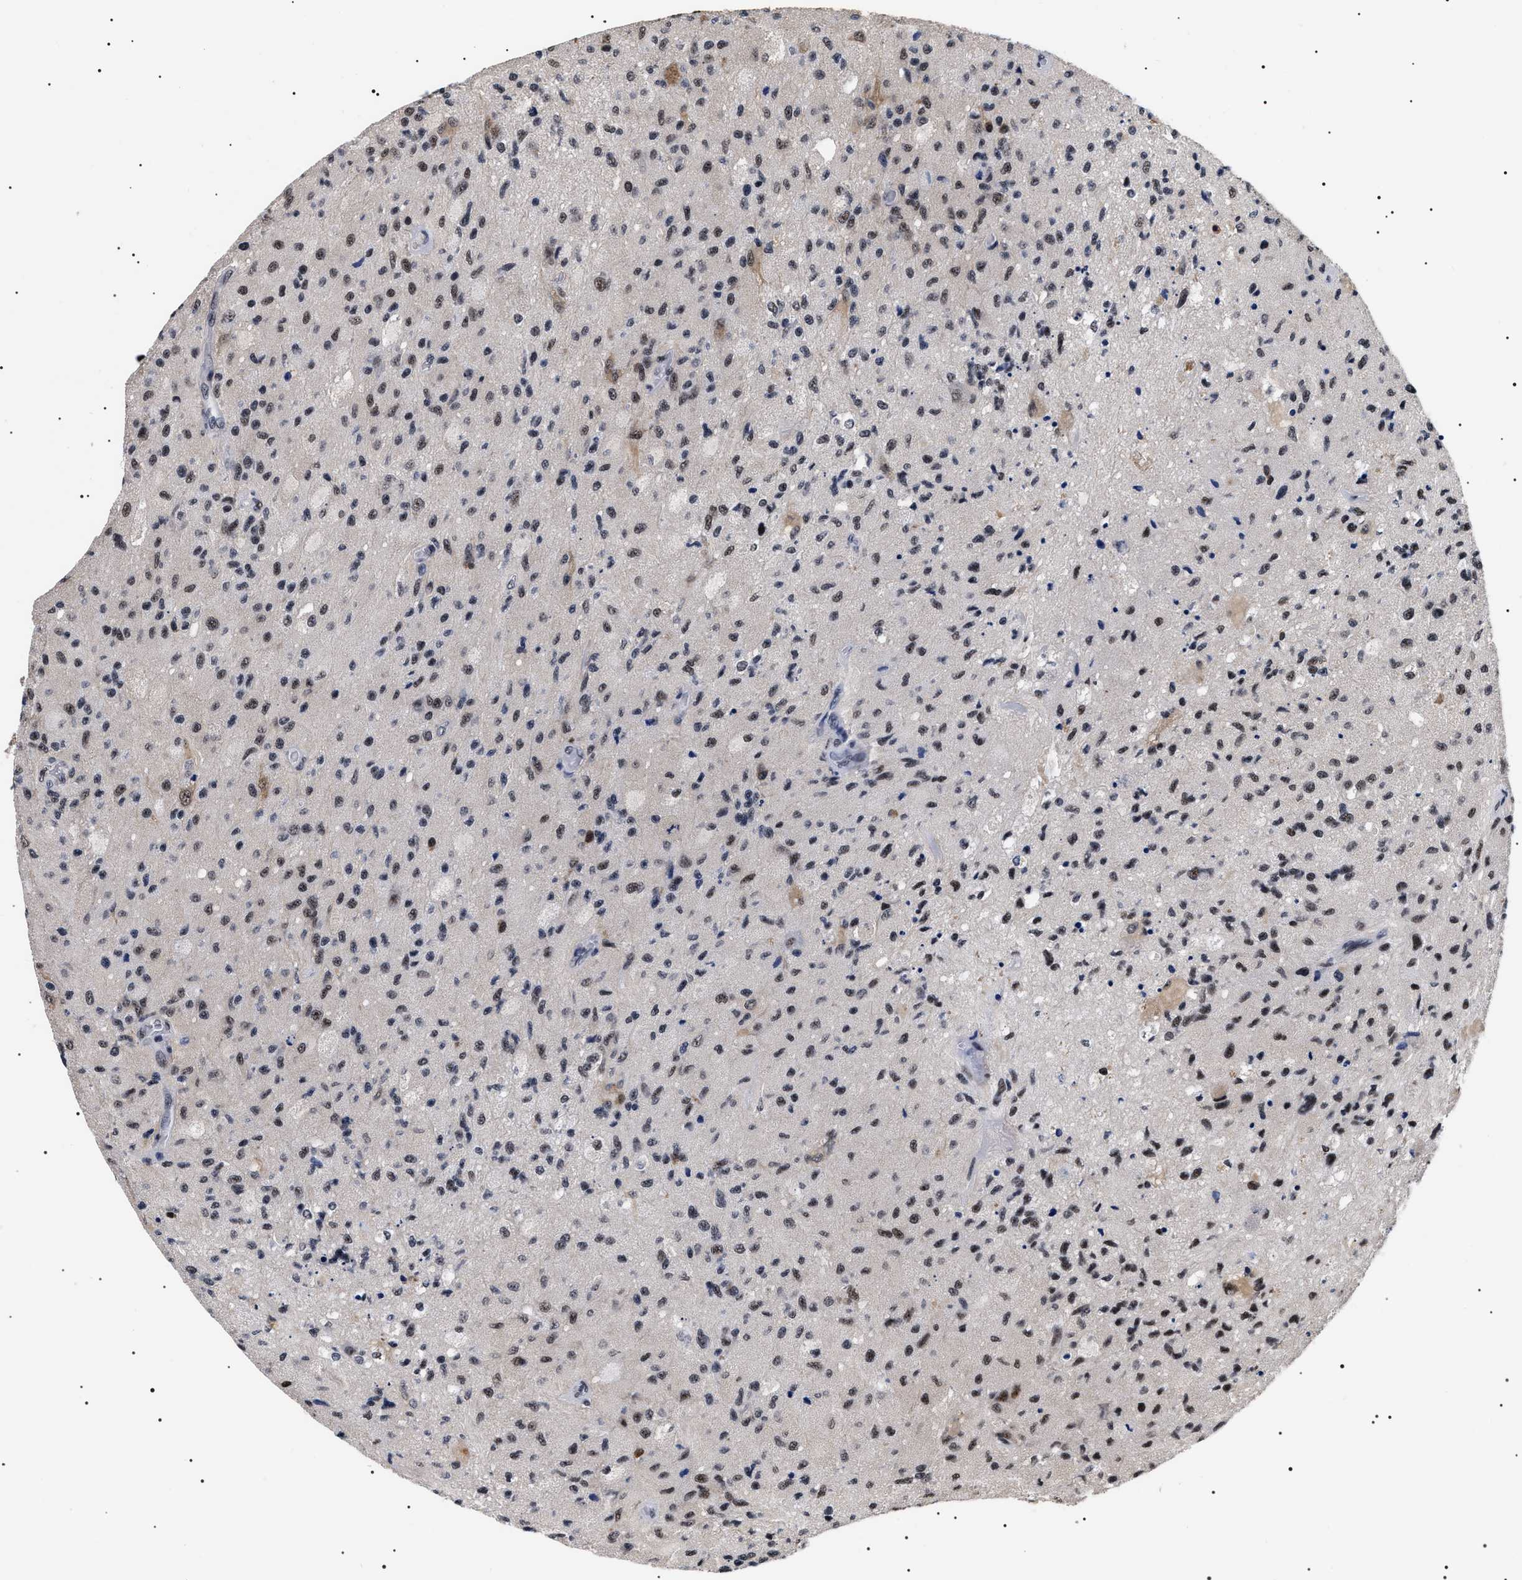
{"staining": {"intensity": "weak", "quantity": "25%-75%", "location": "nuclear"}, "tissue": "glioma", "cell_type": "Tumor cells", "image_type": "cancer", "snomed": [{"axis": "morphology", "description": "Normal tissue, NOS"}, {"axis": "morphology", "description": "Glioma, malignant, High grade"}, {"axis": "topography", "description": "Cerebral cortex"}], "caption": "This is an image of IHC staining of glioma, which shows weak positivity in the nuclear of tumor cells.", "gene": "CAAP1", "patient": {"sex": "male", "age": 77}}